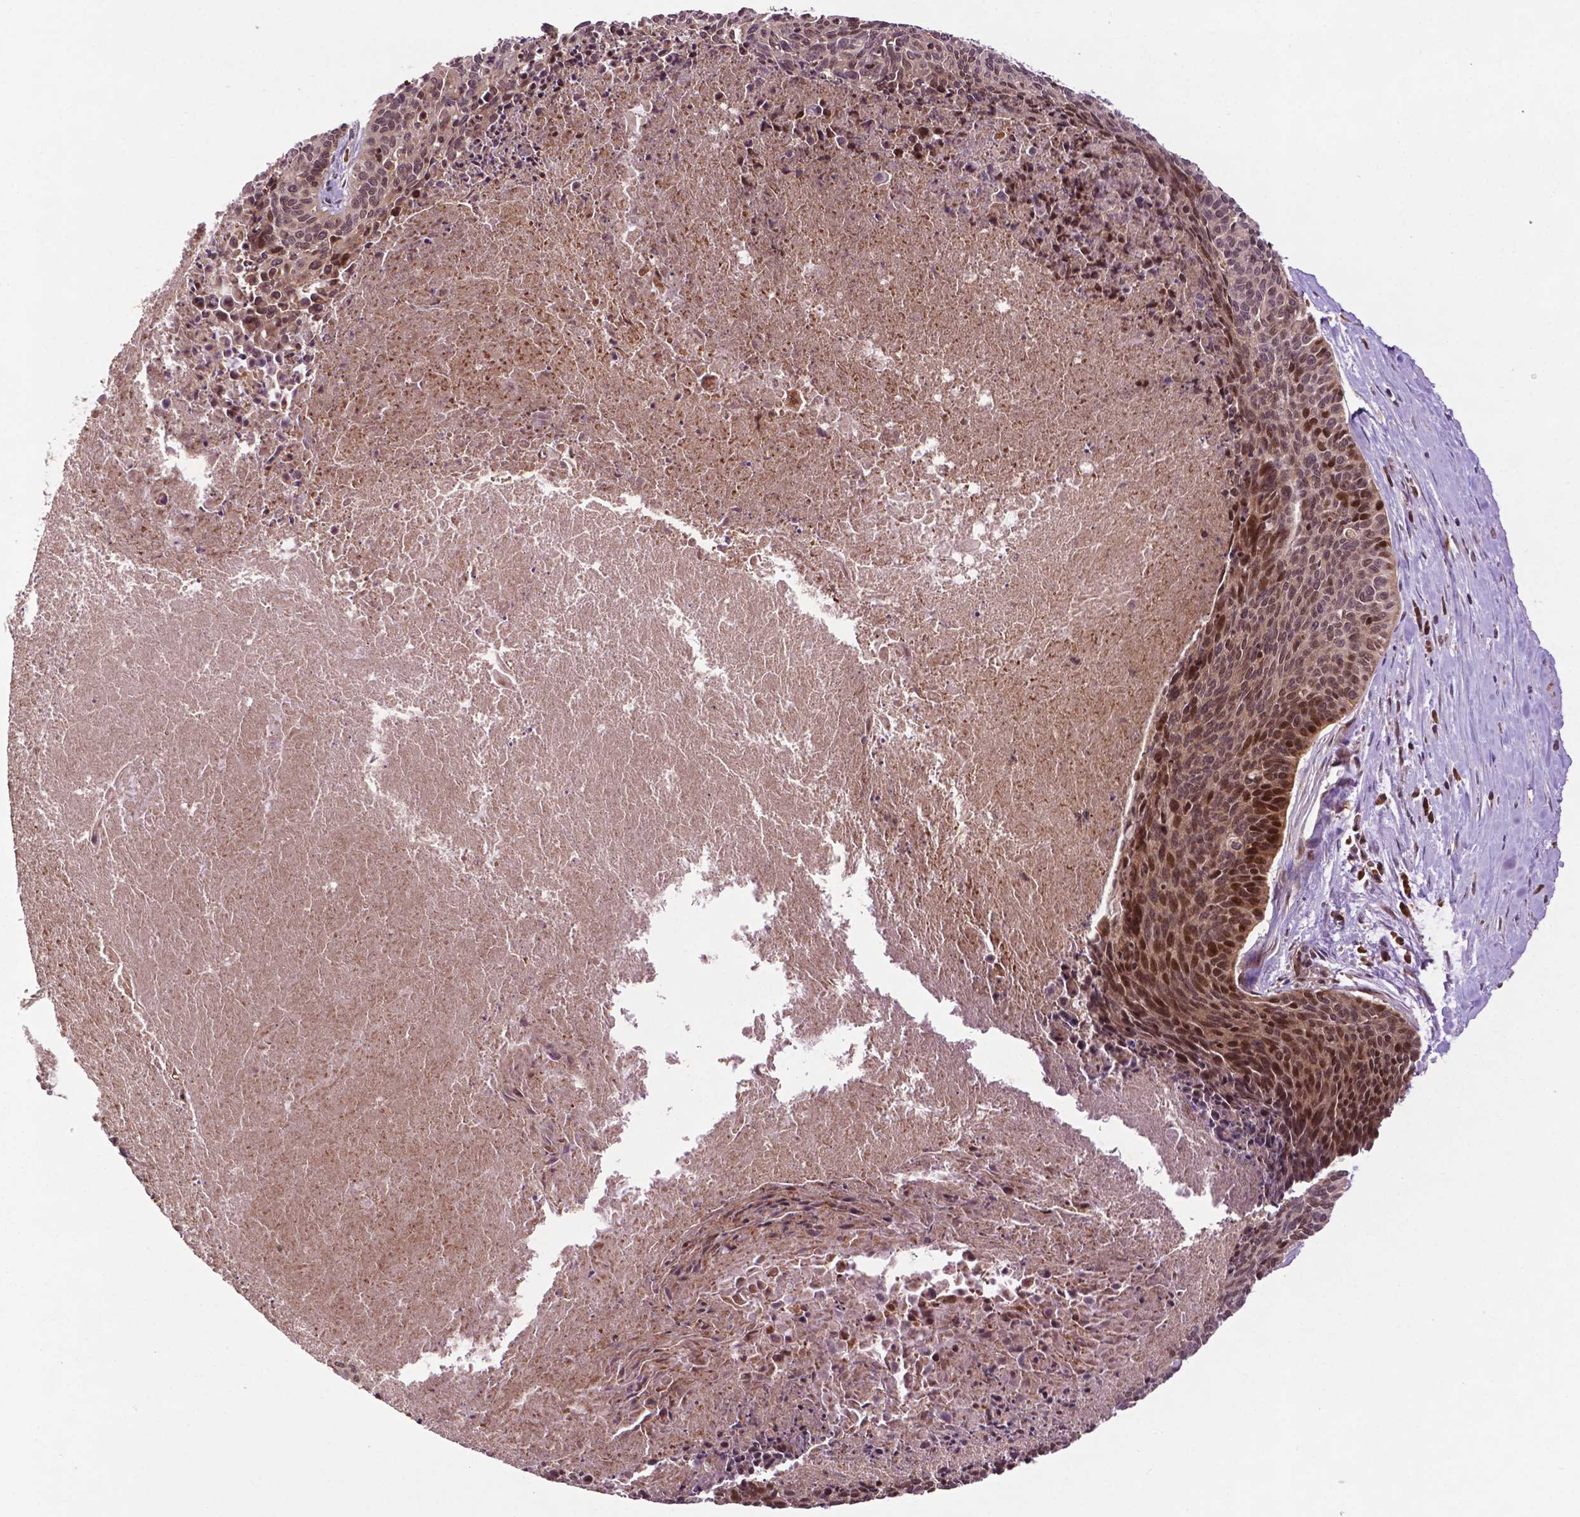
{"staining": {"intensity": "moderate", "quantity": ">75%", "location": "cytoplasmic/membranous,nuclear"}, "tissue": "cervical cancer", "cell_type": "Tumor cells", "image_type": "cancer", "snomed": [{"axis": "morphology", "description": "Squamous cell carcinoma, NOS"}, {"axis": "topography", "description": "Cervix"}], "caption": "Immunohistochemistry (DAB) staining of human cervical cancer shows moderate cytoplasmic/membranous and nuclear protein positivity in about >75% of tumor cells.", "gene": "TMX2", "patient": {"sex": "female", "age": 55}}